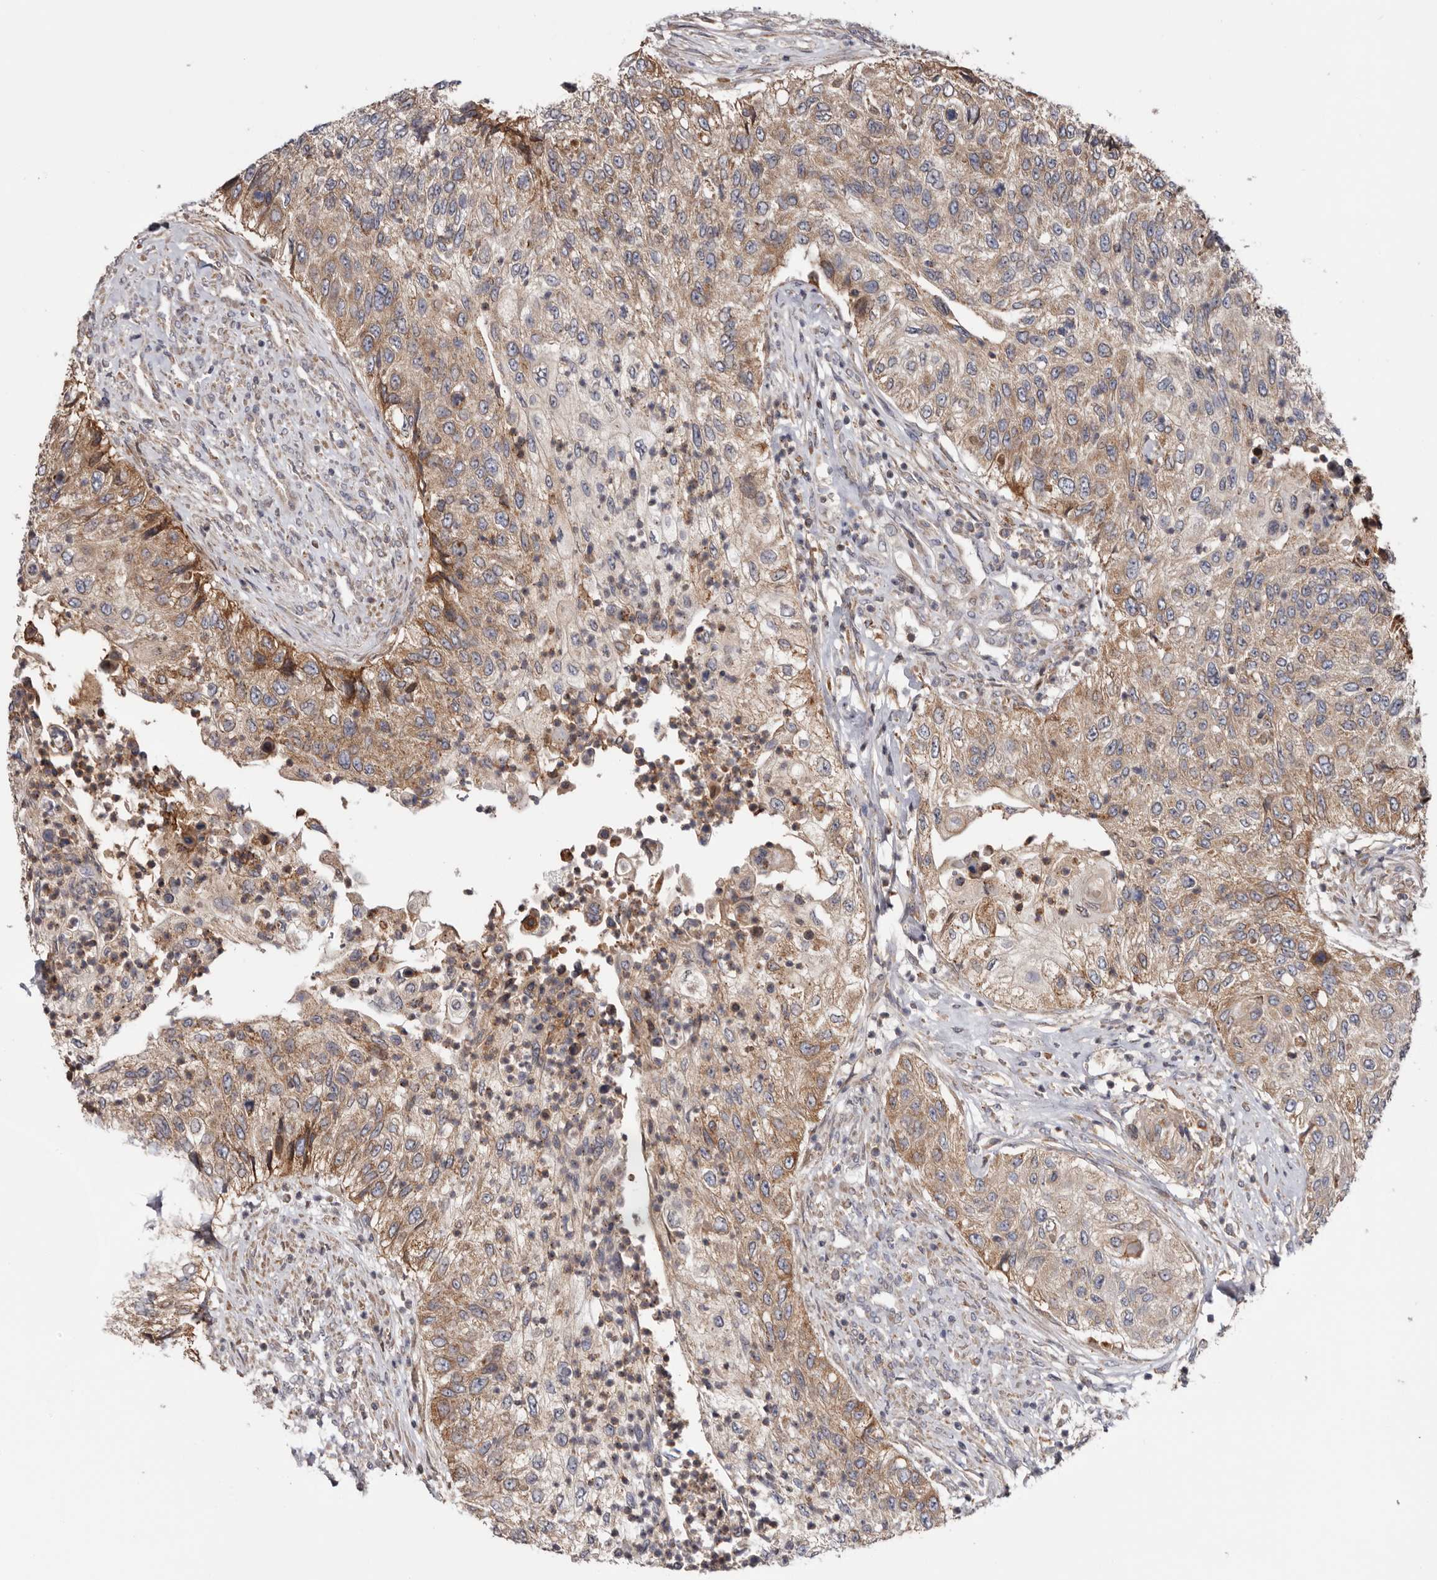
{"staining": {"intensity": "weak", "quantity": "25%-75%", "location": "cytoplasmic/membranous"}, "tissue": "urothelial cancer", "cell_type": "Tumor cells", "image_type": "cancer", "snomed": [{"axis": "morphology", "description": "Urothelial carcinoma, High grade"}, {"axis": "topography", "description": "Urinary bladder"}], "caption": "There is low levels of weak cytoplasmic/membranous staining in tumor cells of urothelial cancer, as demonstrated by immunohistochemical staining (brown color).", "gene": "TMUB1", "patient": {"sex": "female", "age": 60}}